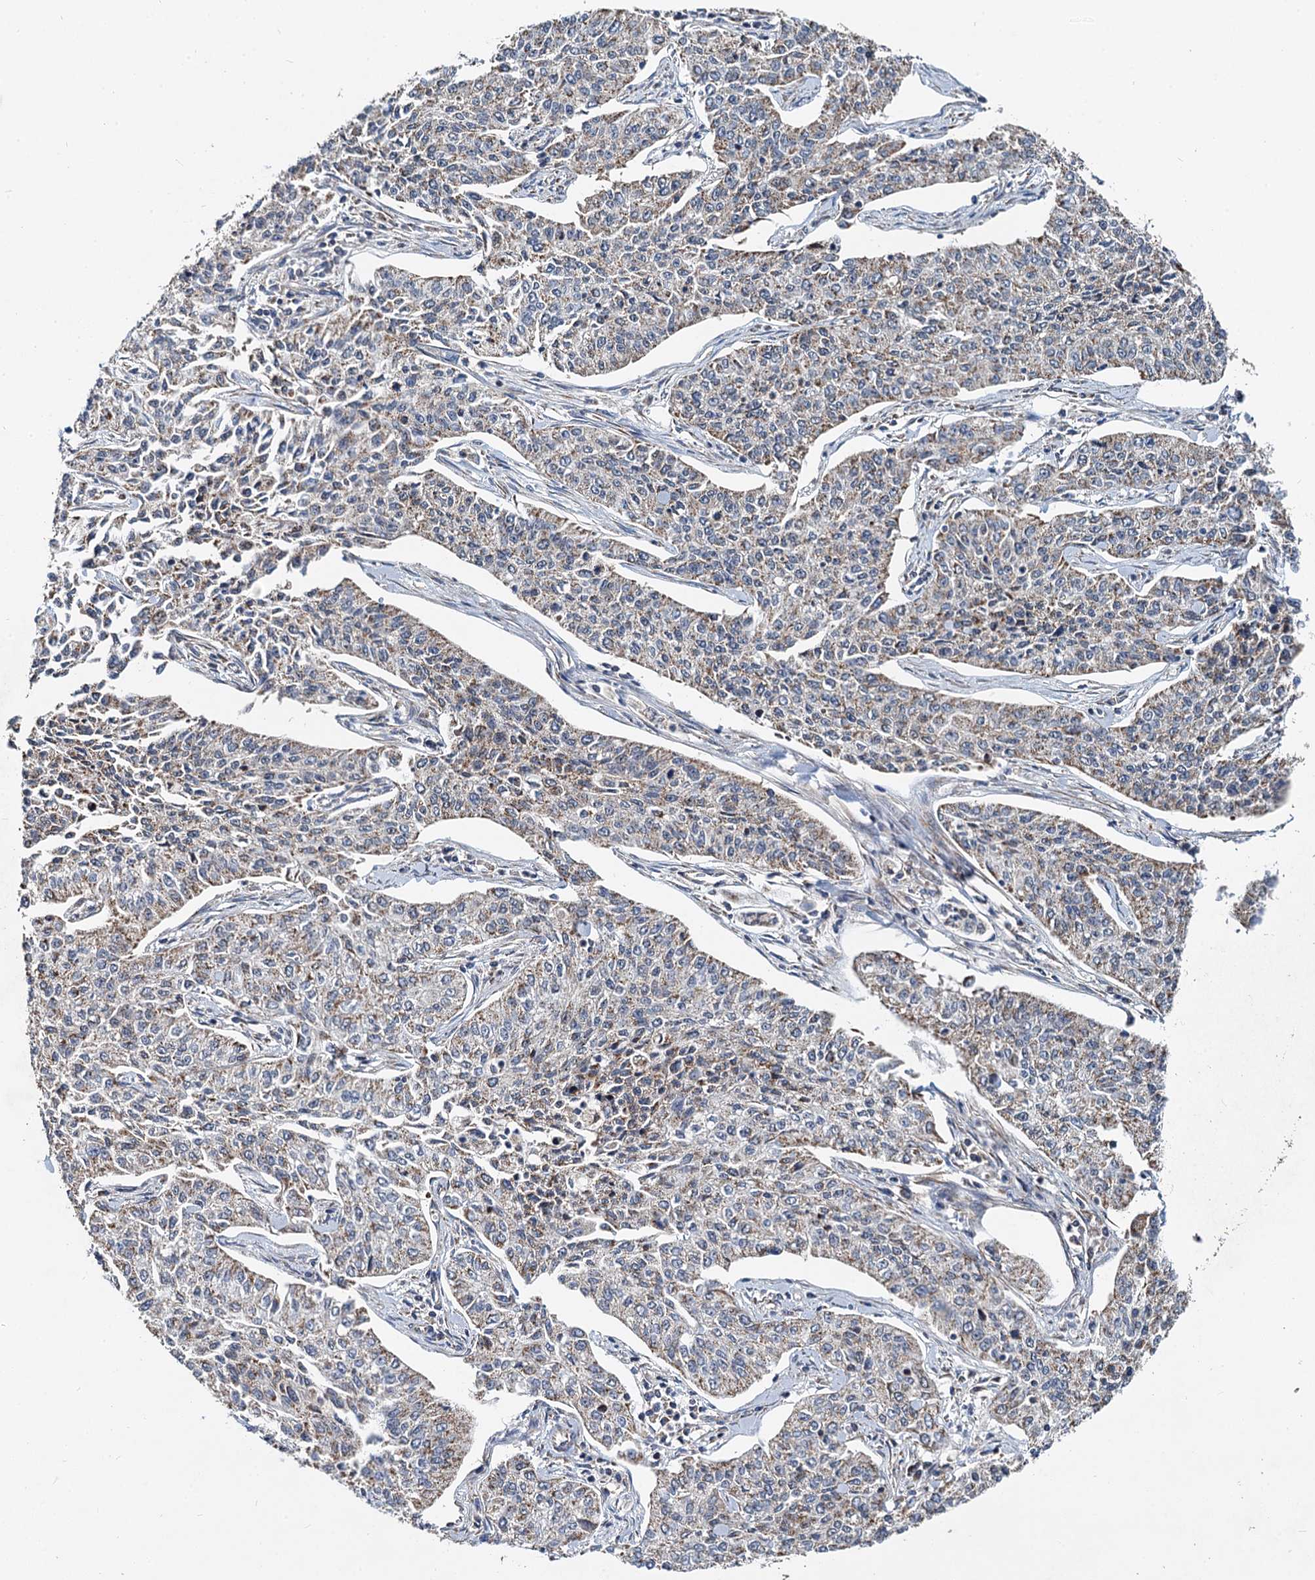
{"staining": {"intensity": "moderate", "quantity": "25%-75%", "location": "cytoplasmic/membranous"}, "tissue": "cervical cancer", "cell_type": "Tumor cells", "image_type": "cancer", "snomed": [{"axis": "morphology", "description": "Squamous cell carcinoma, NOS"}, {"axis": "topography", "description": "Cervix"}], "caption": "Immunohistochemistry (IHC) staining of cervical cancer (squamous cell carcinoma), which exhibits medium levels of moderate cytoplasmic/membranous positivity in approximately 25%-75% of tumor cells indicating moderate cytoplasmic/membranous protein expression. The staining was performed using DAB (3,3'-diaminobenzidine) (brown) for protein detection and nuclei were counterstained in hematoxylin (blue).", "gene": "SPRYD3", "patient": {"sex": "female", "age": 35}}